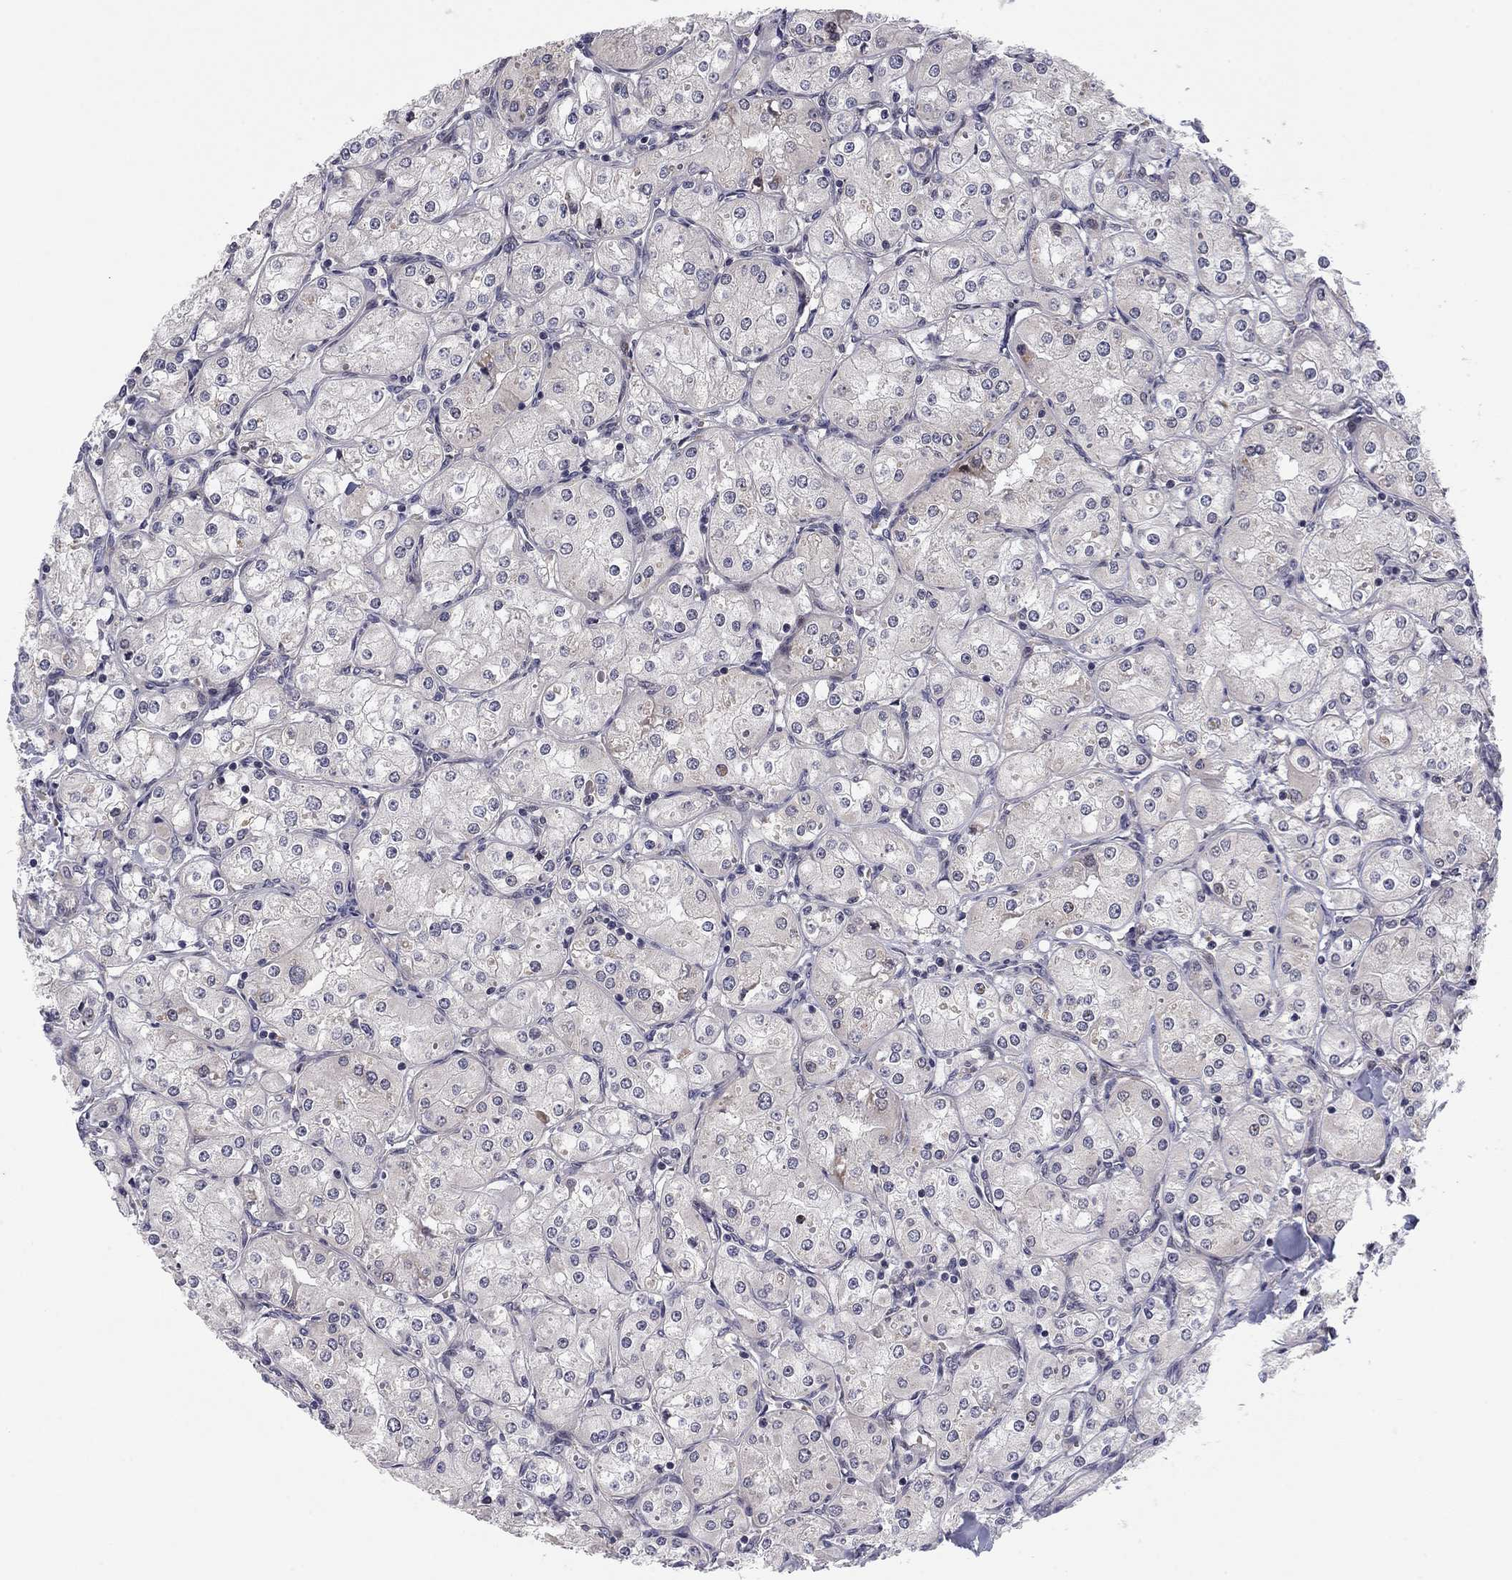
{"staining": {"intensity": "negative", "quantity": "none", "location": "none"}, "tissue": "renal cancer", "cell_type": "Tumor cells", "image_type": "cancer", "snomed": [{"axis": "morphology", "description": "Adenocarcinoma, NOS"}, {"axis": "topography", "description": "Kidney"}], "caption": "IHC histopathology image of neoplastic tissue: human renal adenocarcinoma stained with DAB (3,3'-diaminobenzidine) displays no significant protein expression in tumor cells.", "gene": "BCL11A", "patient": {"sex": "male", "age": 77}}